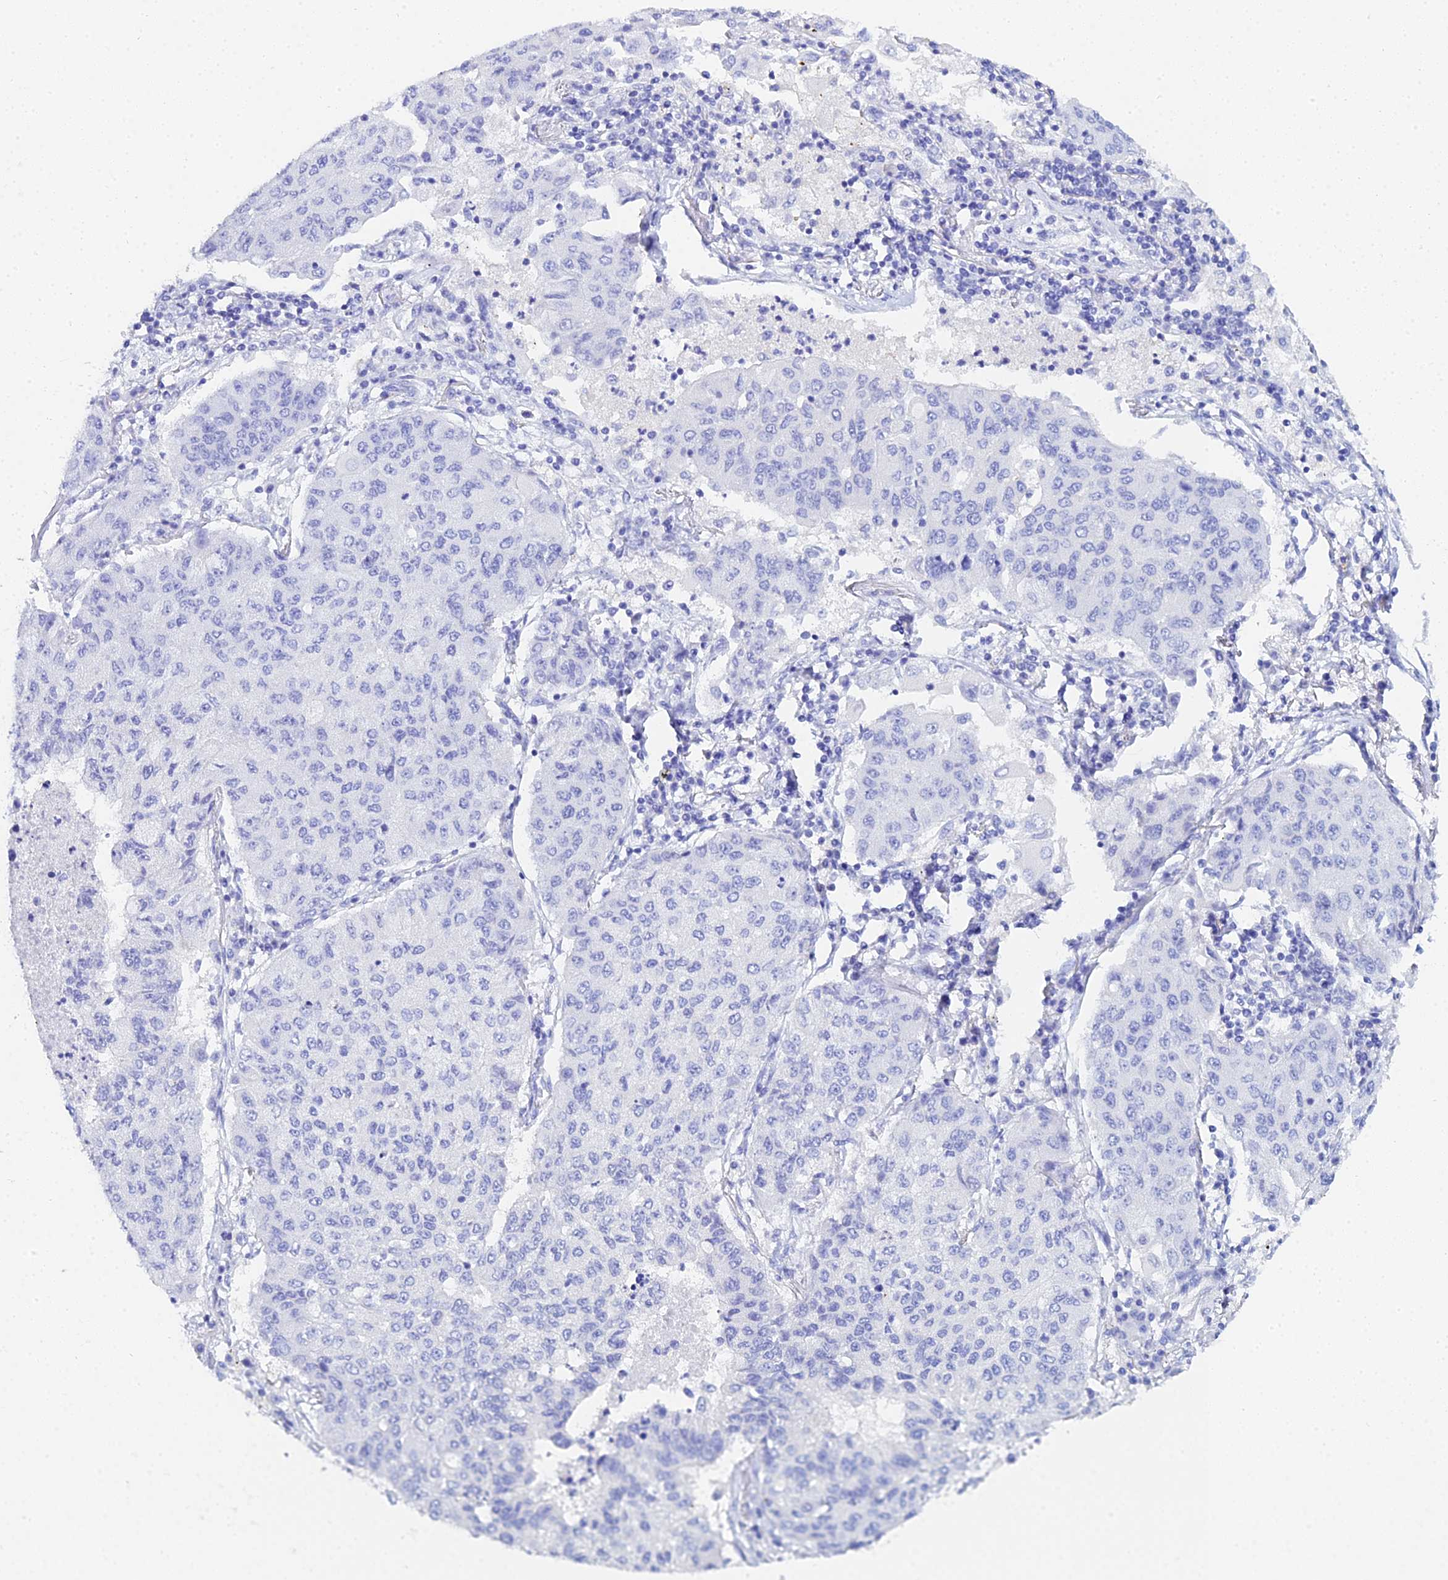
{"staining": {"intensity": "negative", "quantity": "none", "location": "none"}, "tissue": "lung cancer", "cell_type": "Tumor cells", "image_type": "cancer", "snomed": [{"axis": "morphology", "description": "Squamous cell carcinoma, NOS"}, {"axis": "topography", "description": "Lung"}], "caption": "Tumor cells are negative for protein expression in human squamous cell carcinoma (lung). (DAB immunohistochemistry (IHC), high magnification).", "gene": "CELA3A", "patient": {"sex": "male", "age": 74}}